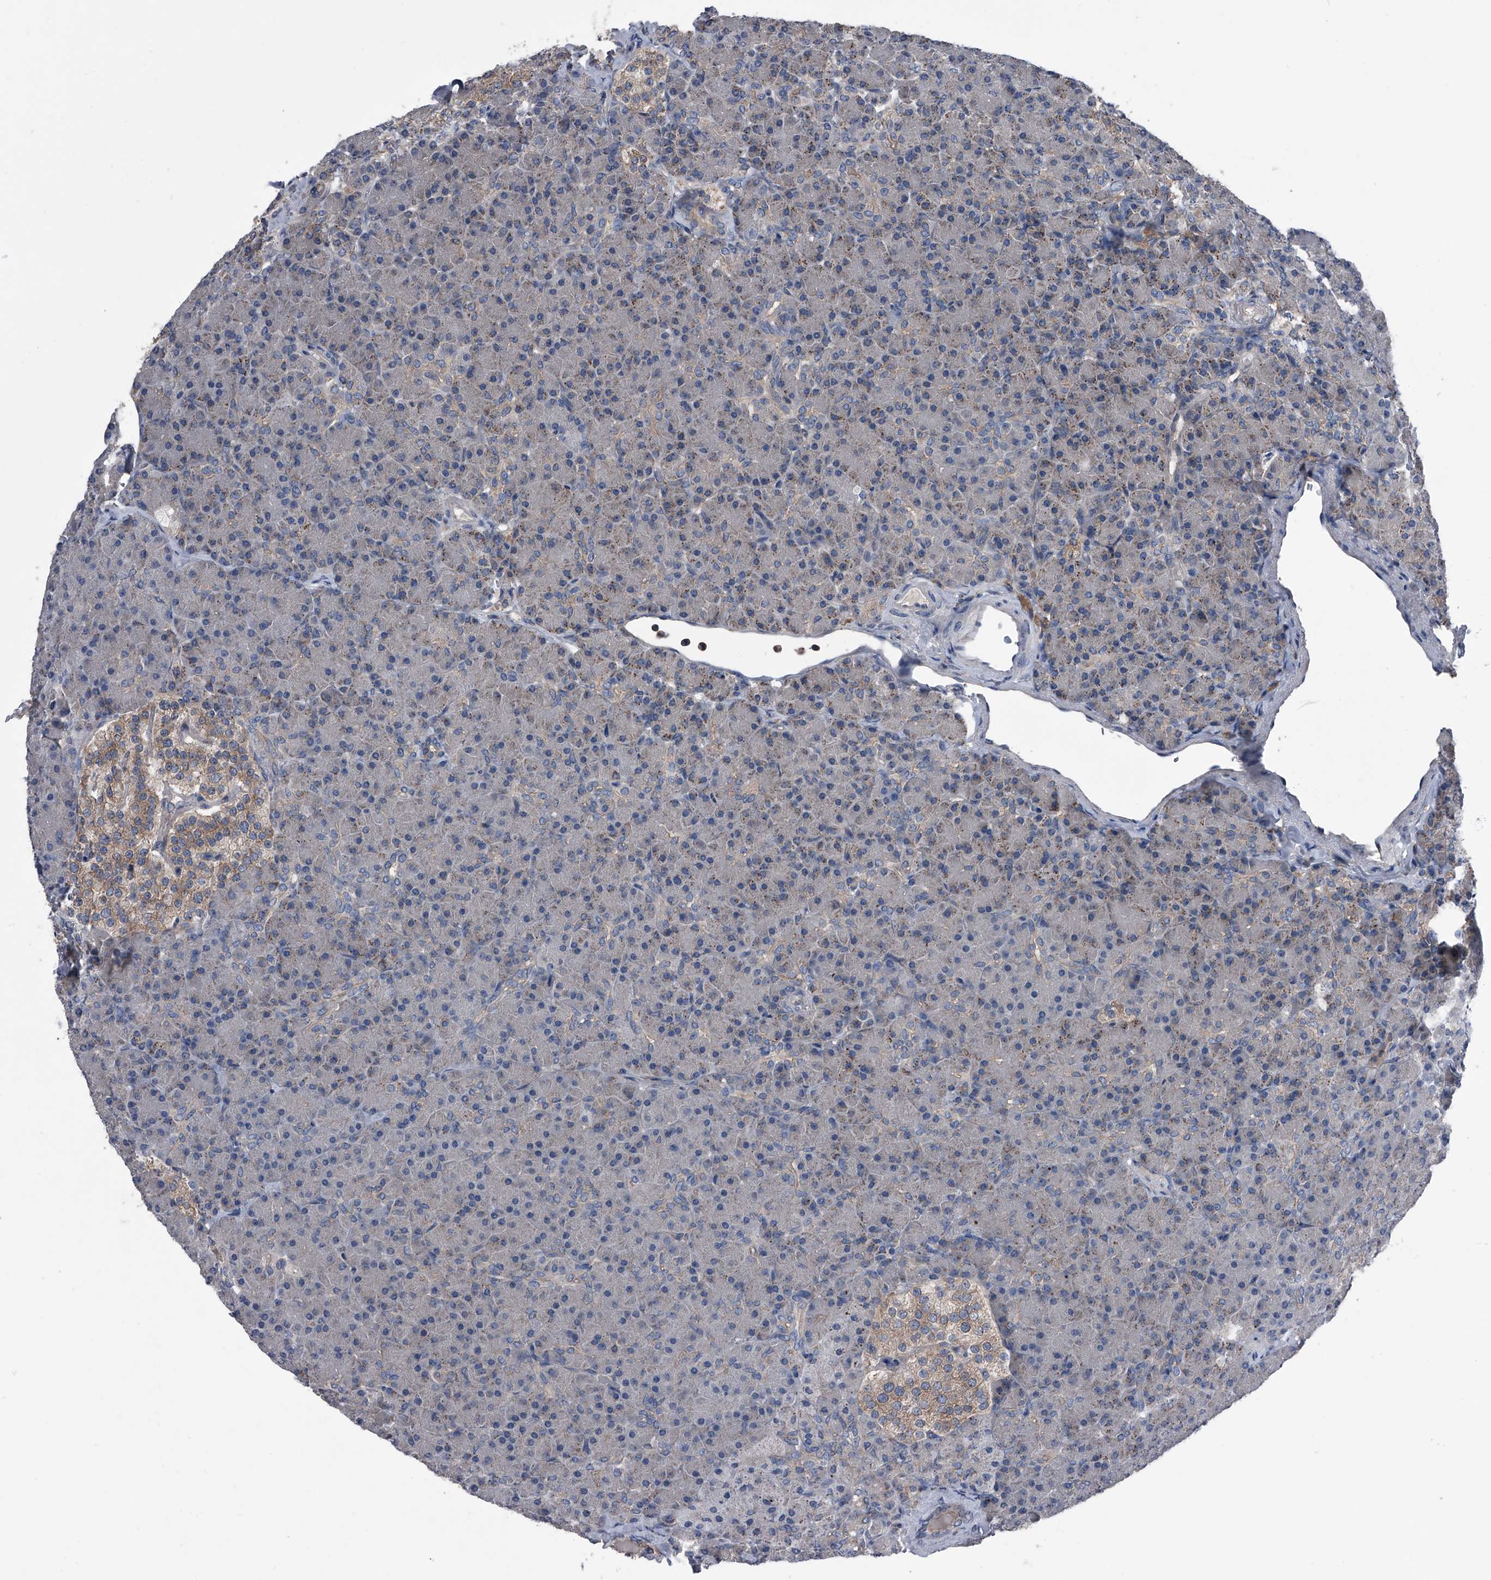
{"staining": {"intensity": "weak", "quantity": "<25%", "location": "cytoplasmic/membranous"}, "tissue": "pancreas", "cell_type": "Exocrine glandular cells", "image_type": "normal", "snomed": [{"axis": "morphology", "description": "Normal tissue, NOS"}, {"axis": "topography", "description": "Pancreas"}], "caption": "Exocrine glandular cells are negative for protein expression in normal human pancreas. (Brightfield microscopy of DAB immunohistochemistry (IHC) at high magnification).", "gene": "PIP5K1A", "patient": {"sex": "female", "age": 43}}